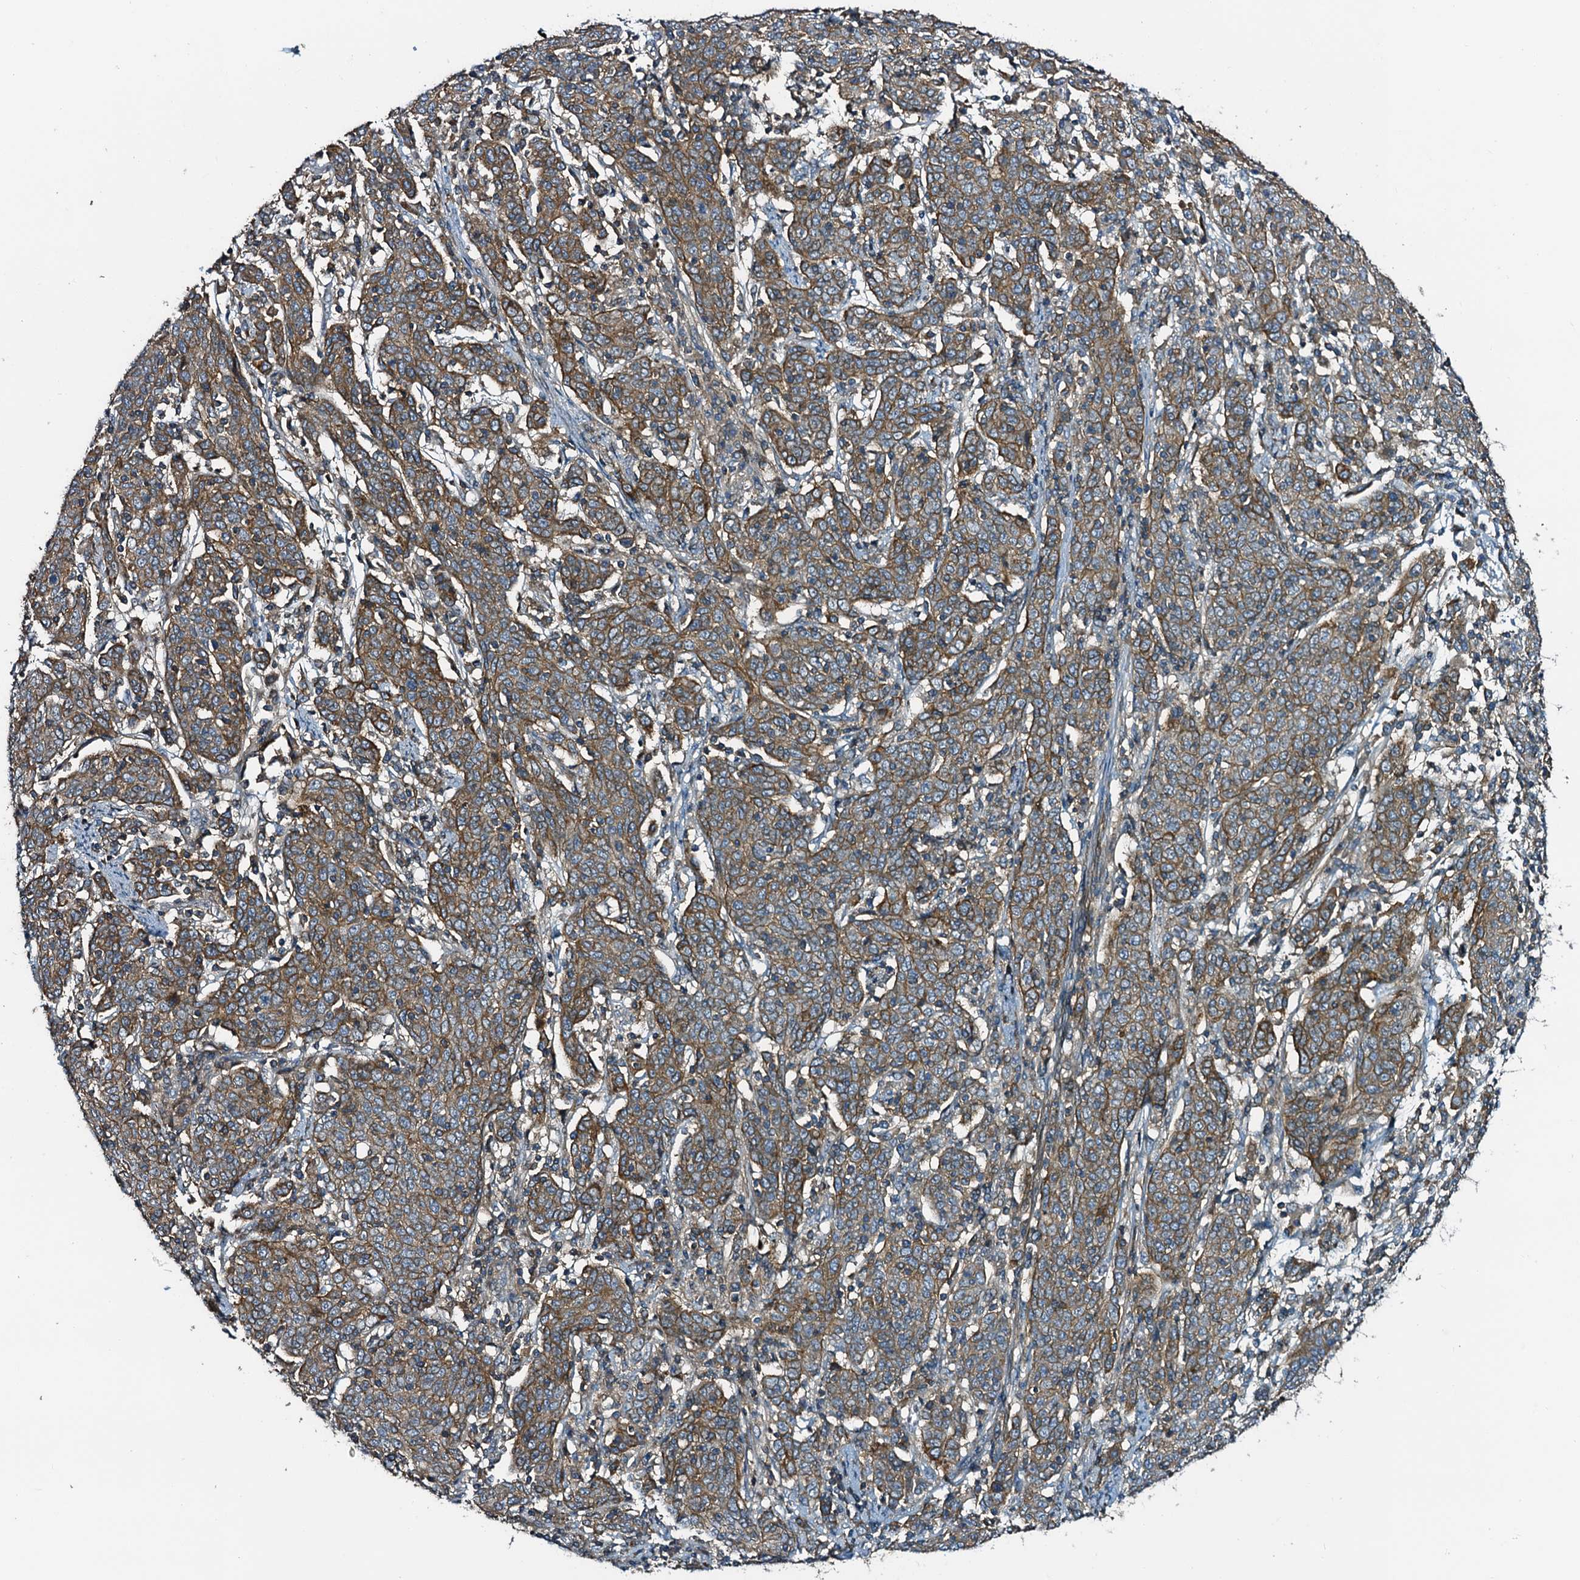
{"staining": {"intensity": "moderate", "quantity": ">75%", "location": "cytoplasmic/membranous"}, "tissue": "cervical cancer", "cell_type": "Tumor cells", "image_type": "cancer", "snomed": [{"axis": "morphology", "description": "Squamous cell carcinoma, NOS"}, {"axis": "topography", "description": "Cervix"}], "caption": "Cervical squamous cell carcinoma stained with a protein marker displays moderate staining in tumor cells.", "gene": "DUOXA1", "patient": {"sex": "female", "age": 67}}